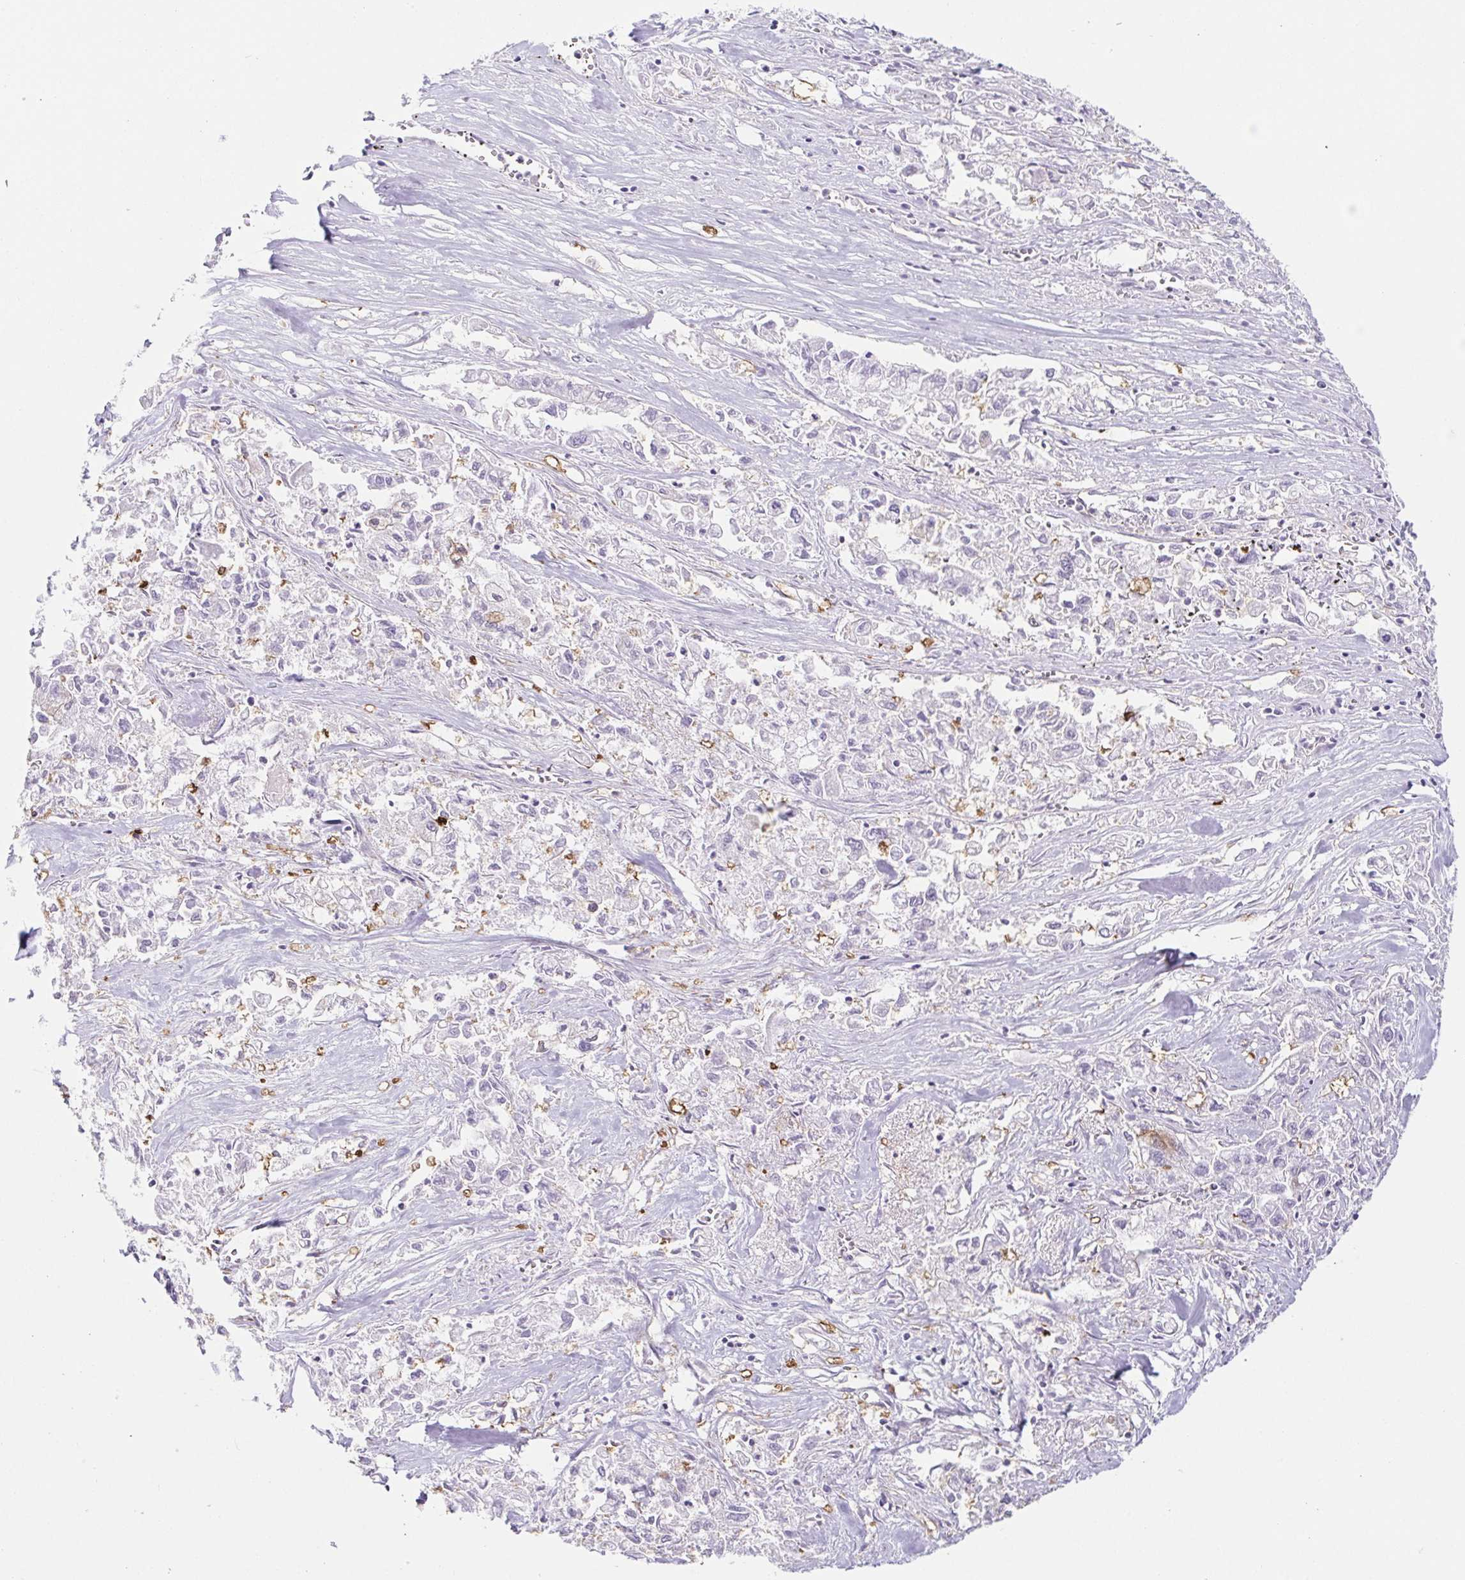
{"staining": {"intensity": "negative", "quantity": "none", "location": "none"}, "tissue": "pancreatic cancer", "cell_type": "Tumor cells", "image_type": "cancer", "snomed": [{"axis": "morphology", "description": "Adenocarcinoma, NOS"}, {"axis": "topography", "description": "Pancreas"}], "caption": "Protein analysis of pancreatic cancer demonstrates no significant expression in tumor cells. The staining is performed using DAB (3,3'-diaminobenzidine) brown chromogen with nuclei counter-stained in using hematoxylin.", "gene": "BCAS1", "patient": {"sex": "male", "age": 72}}